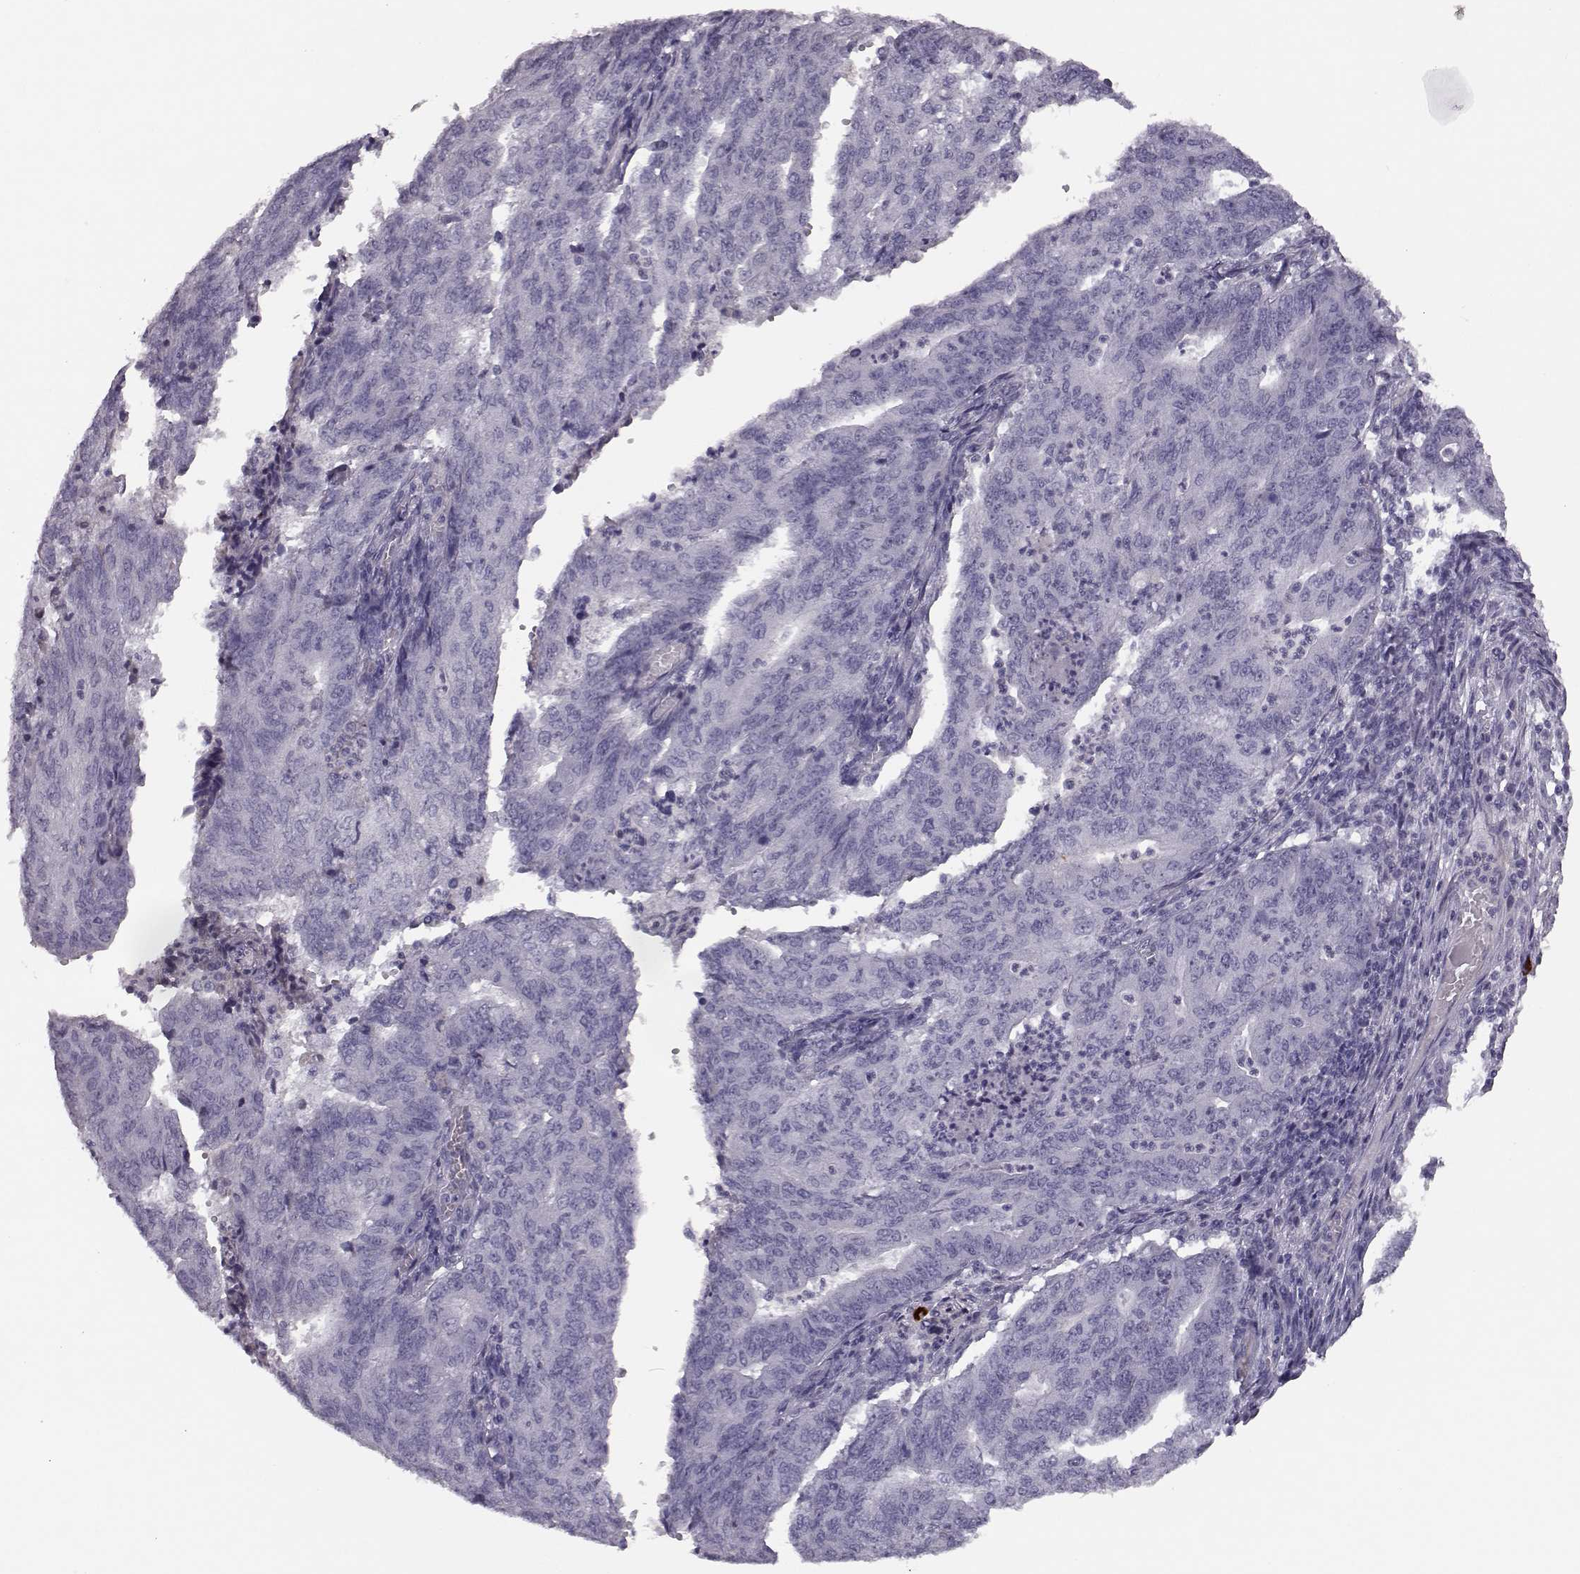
{"staining": {"intensity": "negative", "quantity": "none", "location": "none"}, "tissue": "endometrial cancer", "cell_type": "Tumor cells", "image_type": "cancer", "snomed": [{"axis": "morphology", "description": "Adenocarcinoma, NOS"}, {"axis": "topography", "description": "Endometrium"}], "caption": "This is an IHC photomicrograph of human endometrial cancer. There is no expression in tumor cells.", "gene": "CCL19", "patient": {"sex": "female", "age": 82}}